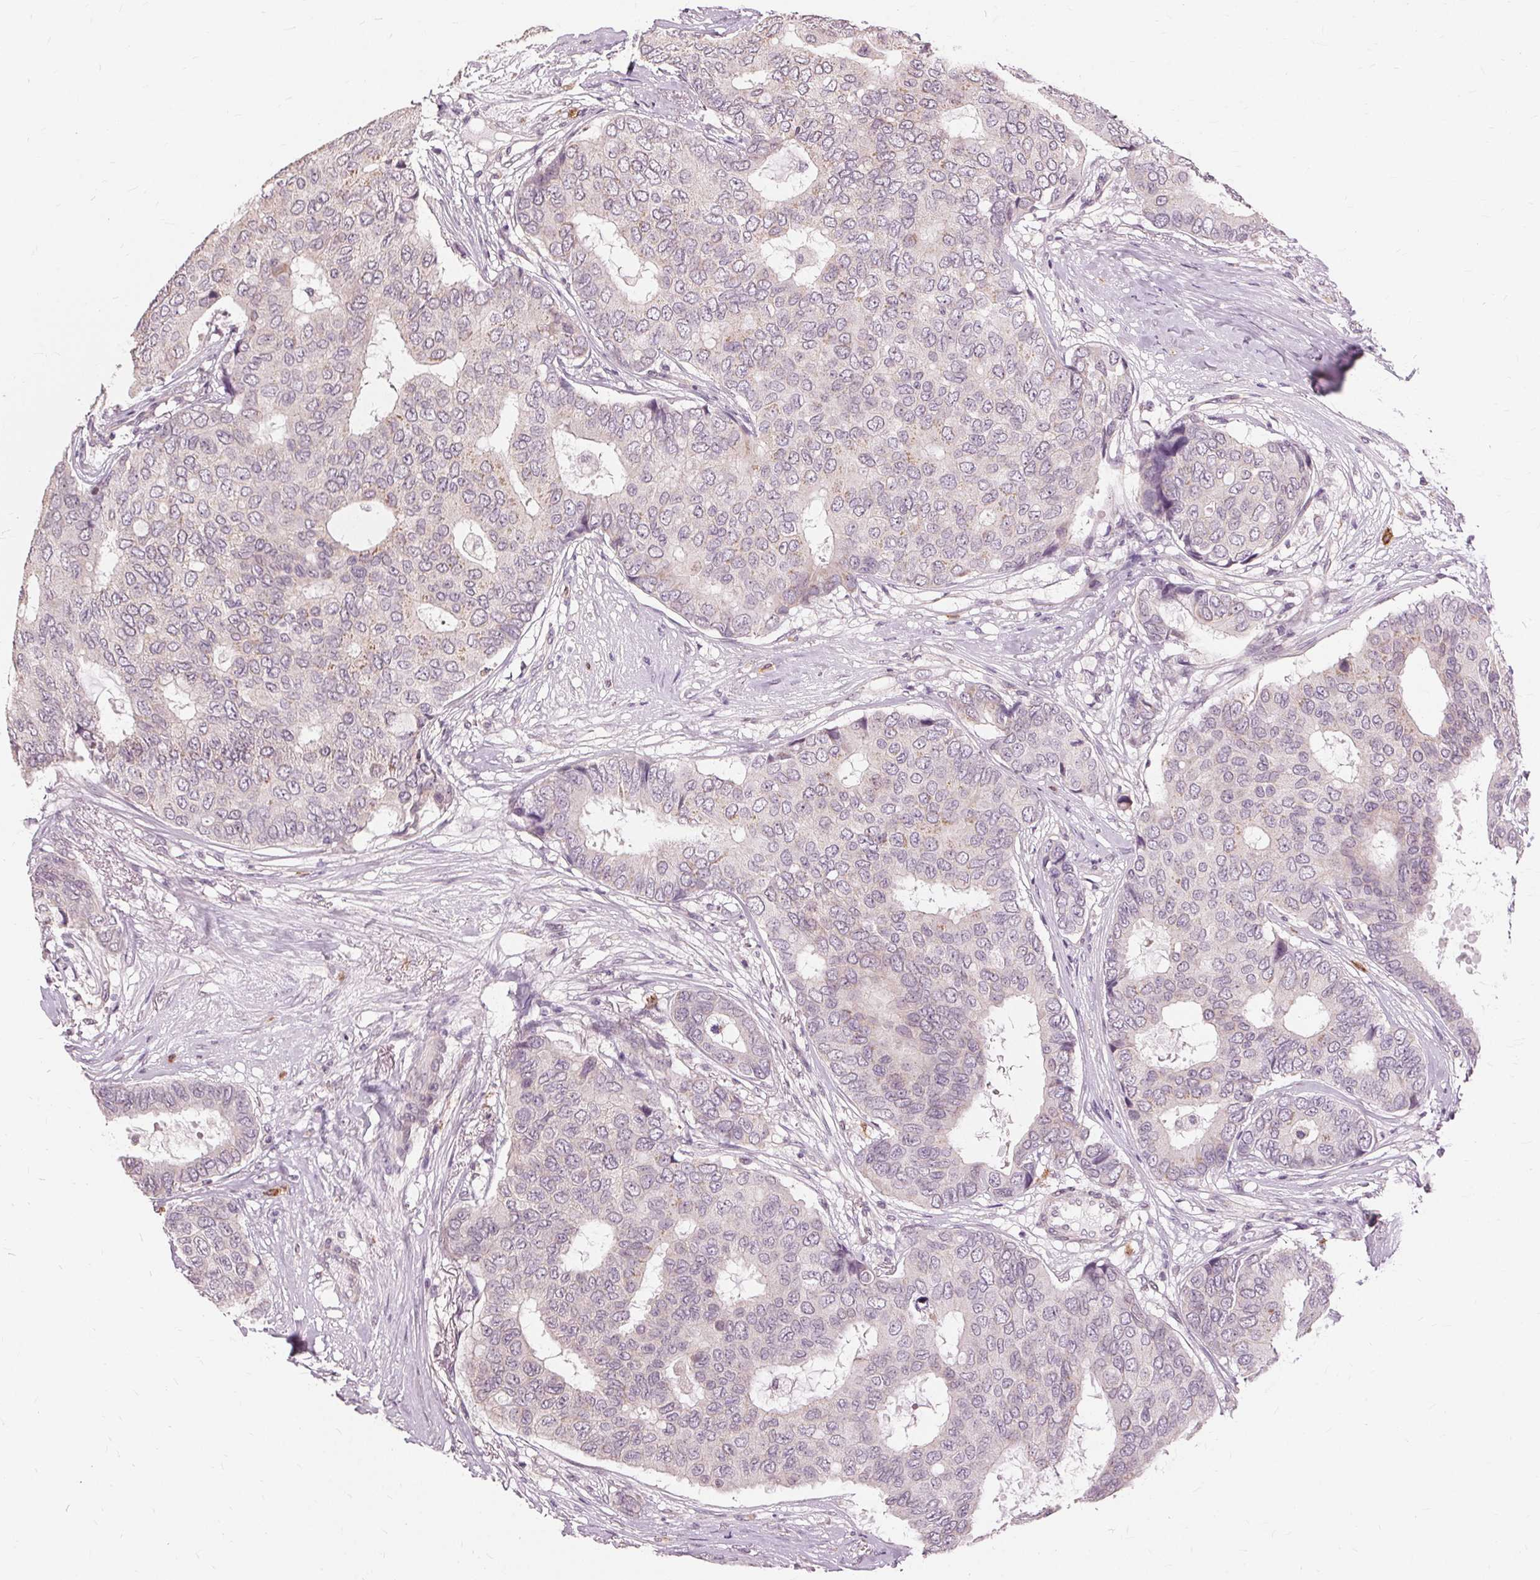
{"staining": {"intensity": "weak", "quantity": "<25%", "location": "cytoplasmic/membranous"}, "tissue": "breast cancer", "cell_type": "Tumor cells", "image_type": "cancer", "snomed": [{"axis": "morphology", "description": "Duct carcinoma"}, {"axis": "topography", "description": "Breast"}], "caption": "The micrograph displays no significant positivity in tumor cells of invasive ductal carcinoma (breast).", "gene": "SIGLEC6", "patient": {"sex": "female", "age": 75}}